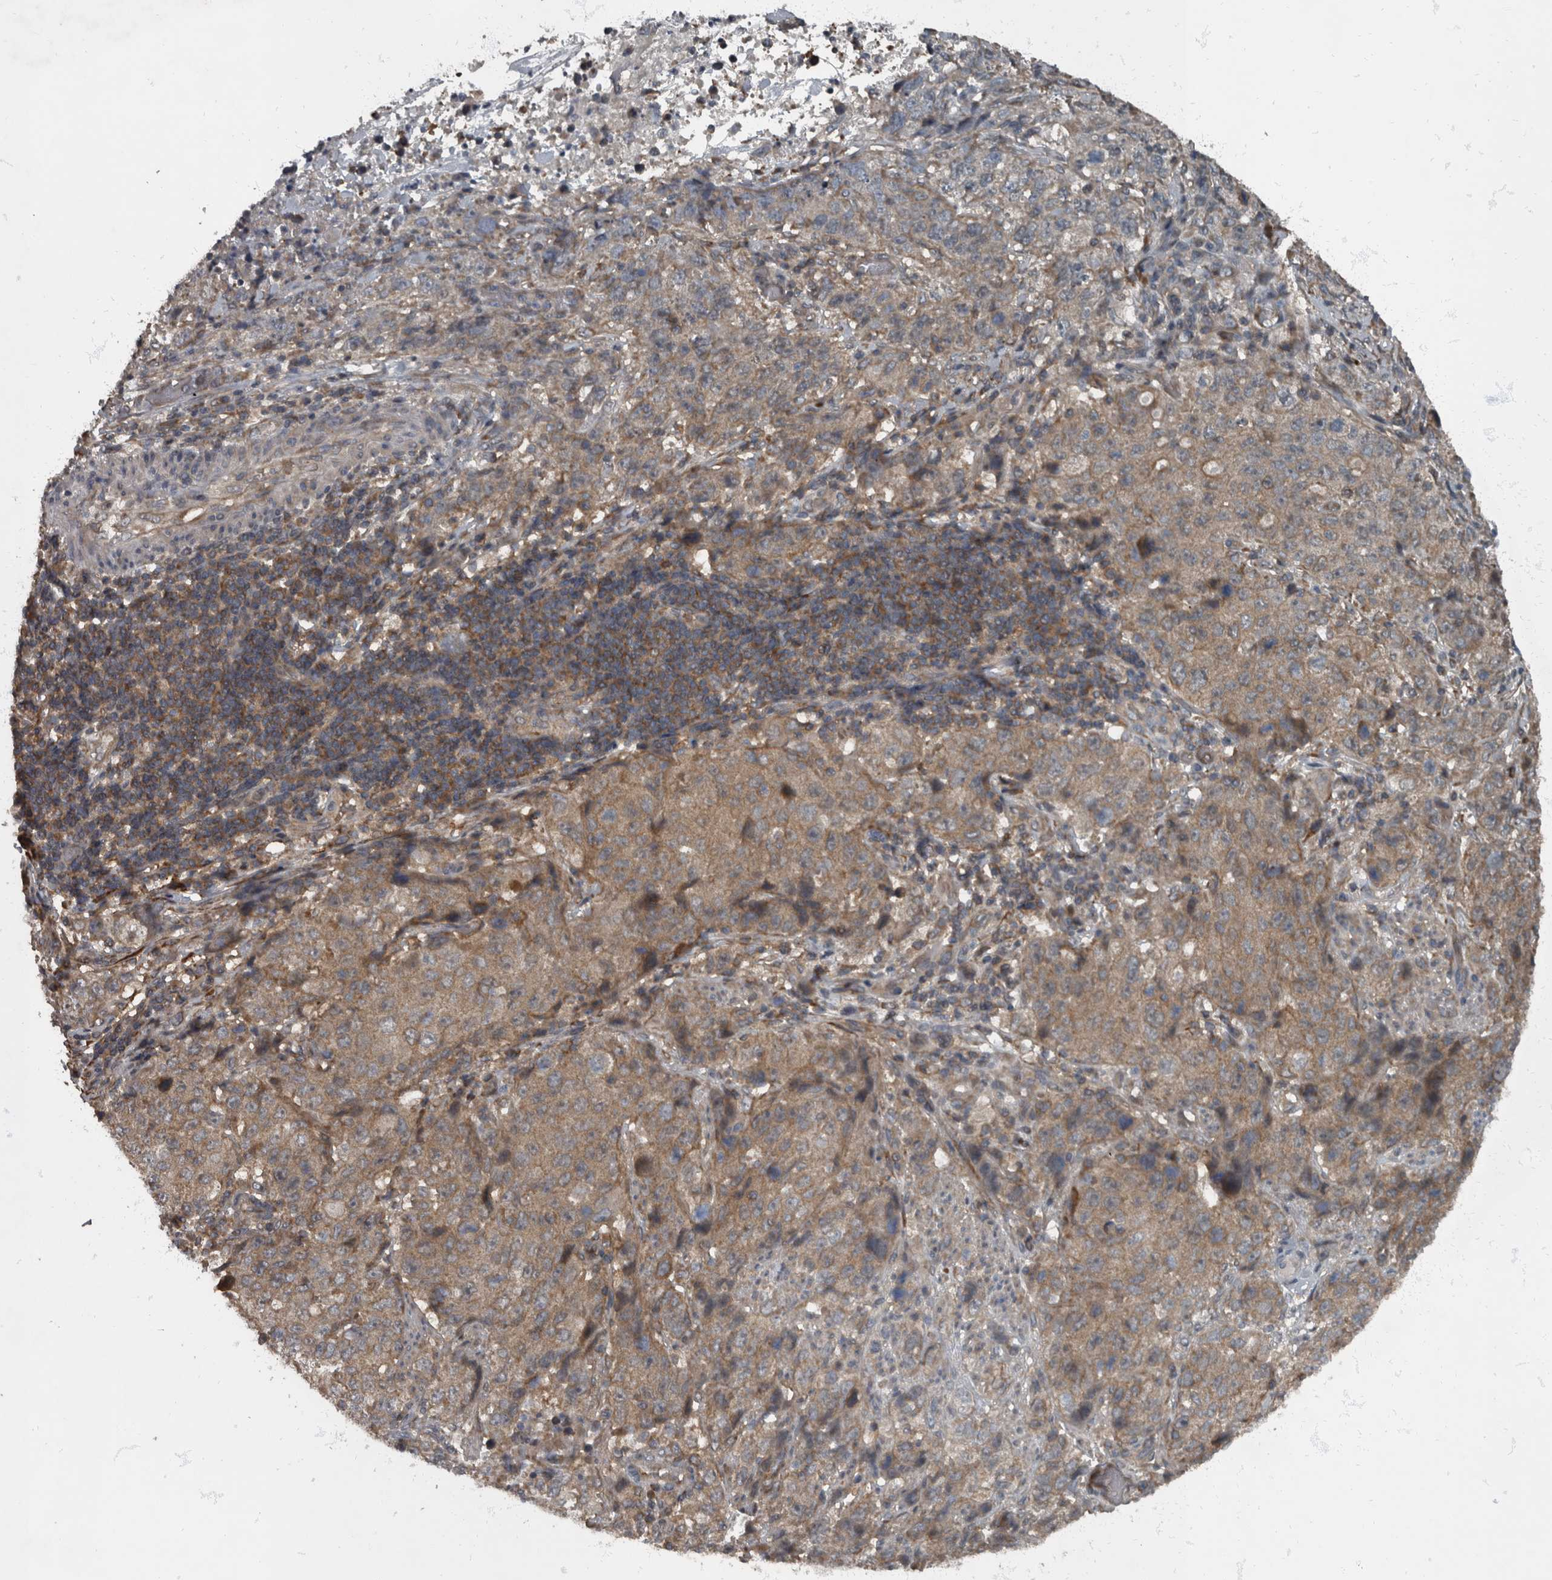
{"staining": {"intensity": "weak", "quantity": ">75%", "location": "cytoplasmic/membranous"}, "tissue": "stomach cancer", "cell_type": "Tumor cells", "image_type": "cancer", "snomed": [{"axis": "morphology", "description": "Adenocarcinoma, NOS"}, {"axis": "topography", "description": "Stomach"}], "caption": "Protein analysis of stomach adenocarcinoma tissue exhibits weak cytoplasmic/membranous staining in approximately >75% of tumor cells.", "gene": "RABGGTB", "patient": {"sex": "male", "age": 48}}